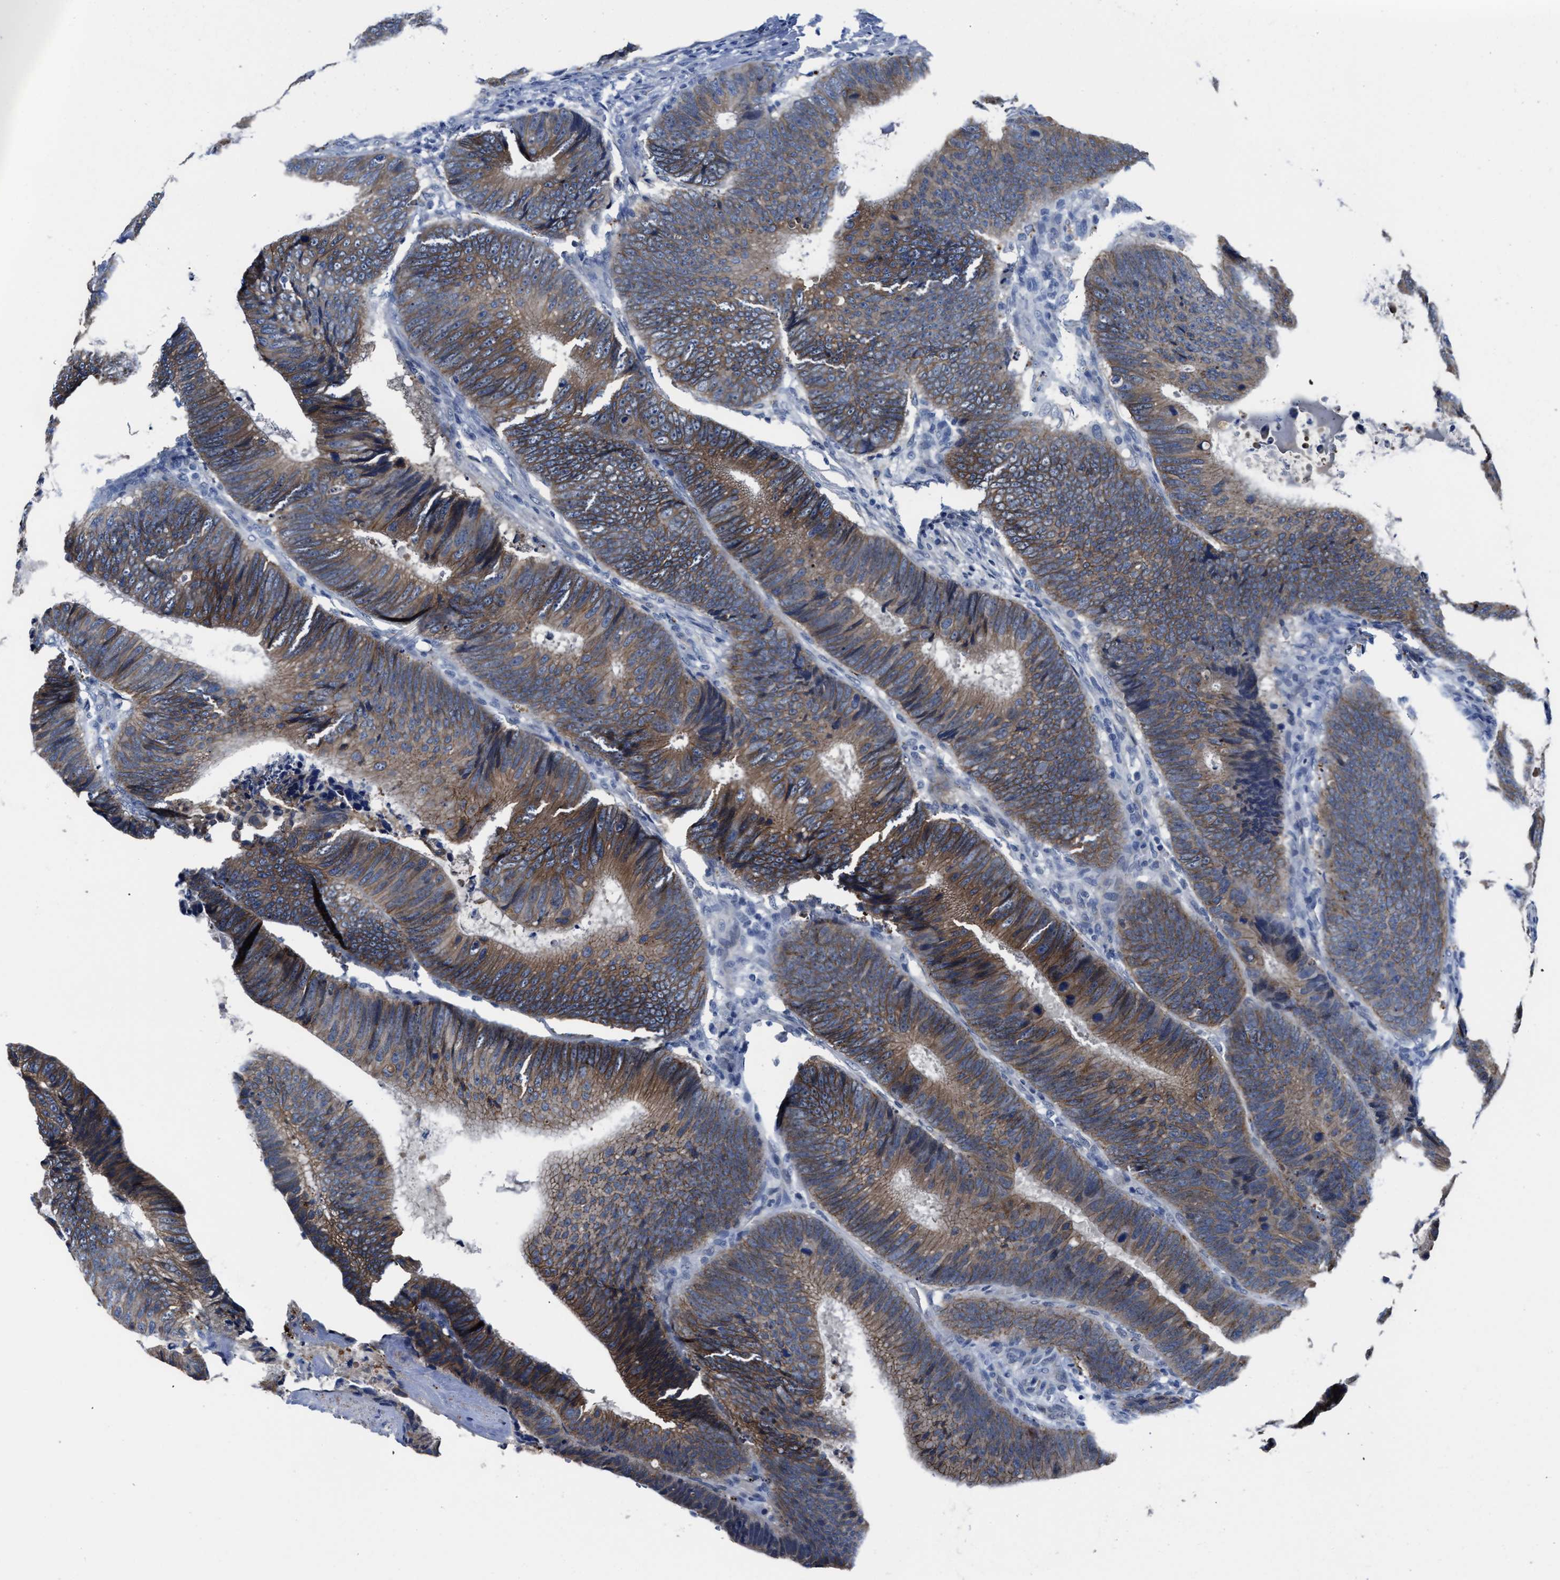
{"staining": {"intensity": "moderate", "quantity": ">75%", "location": "cytoplasmic/membranous"}, "tissue": "colorectal cancer", "cell_type": "Tumor cells", "image_type": "cancer", "snomed": [{"axis": "morphology", "description": "Adenocarcinoma, NOS"}, {"axis": "topography", "description": "Colon"}], "caption": "Immunohistochemical staining of human colorectal cancer shows moderate cytoplasmic/membranous protein positivity in approximately >75% of tumor cells.", "gene": "GHITM", "patient": {"sex": "male", "age": 56}}